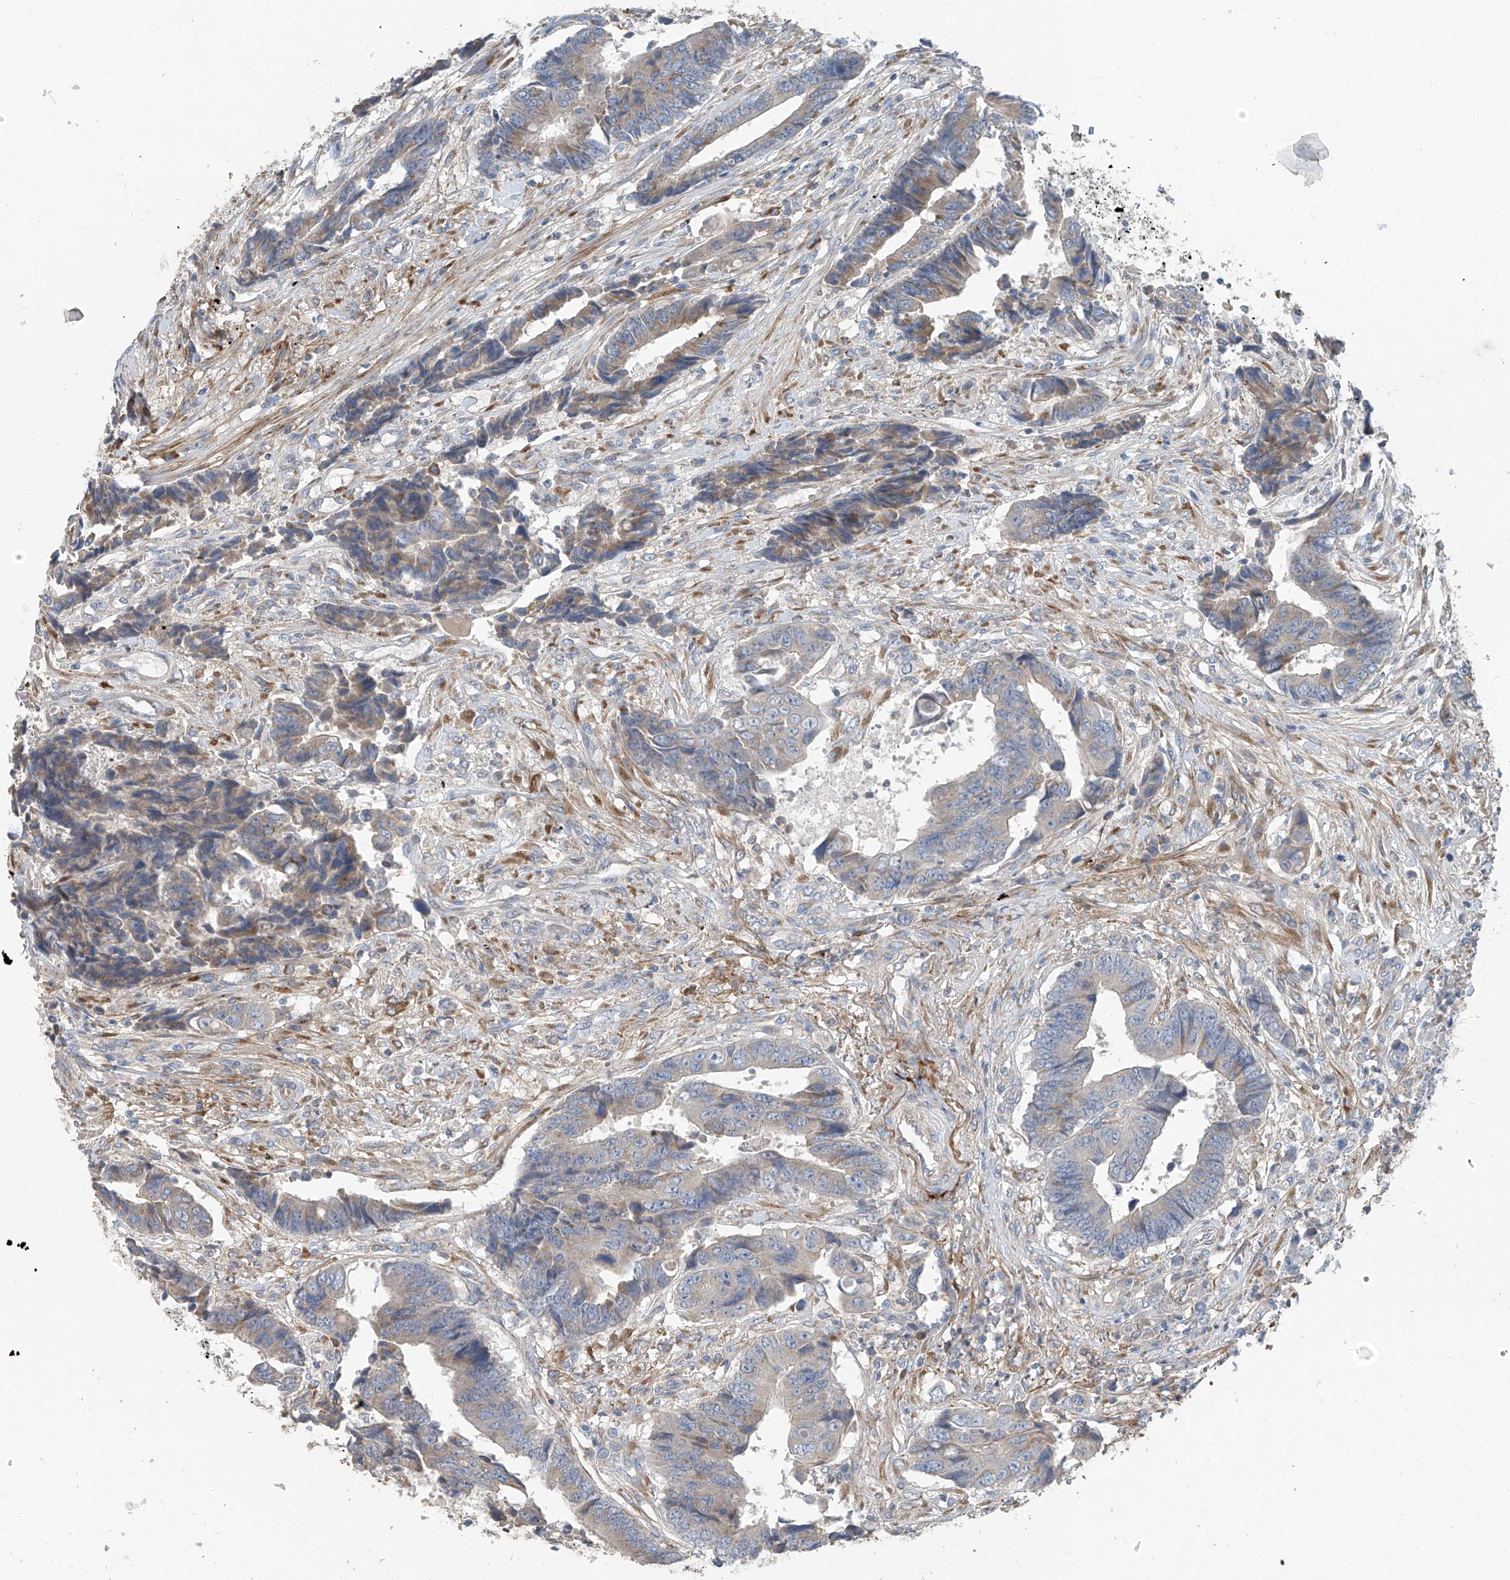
{"staining": {"intensity": "negative", "quantity": "none", "location": "none"}, "tissue": "colorectal cancer", "cell_type": "Tumor cells", "image_type": "cancer", "snomed": [{"axis": "morphology", "description": "Adenocarcinoma, NOS"}, {"axis": "topography", "description": "Rectum"}], "caption": "Immunohistochemistry (IHC) histopathology image of human colorectal cancer stained for a protein (brown), which displays no expression in tumor cells.", "gene": "GALNTL6", "patient": {"sex": "male", "age": 84}}